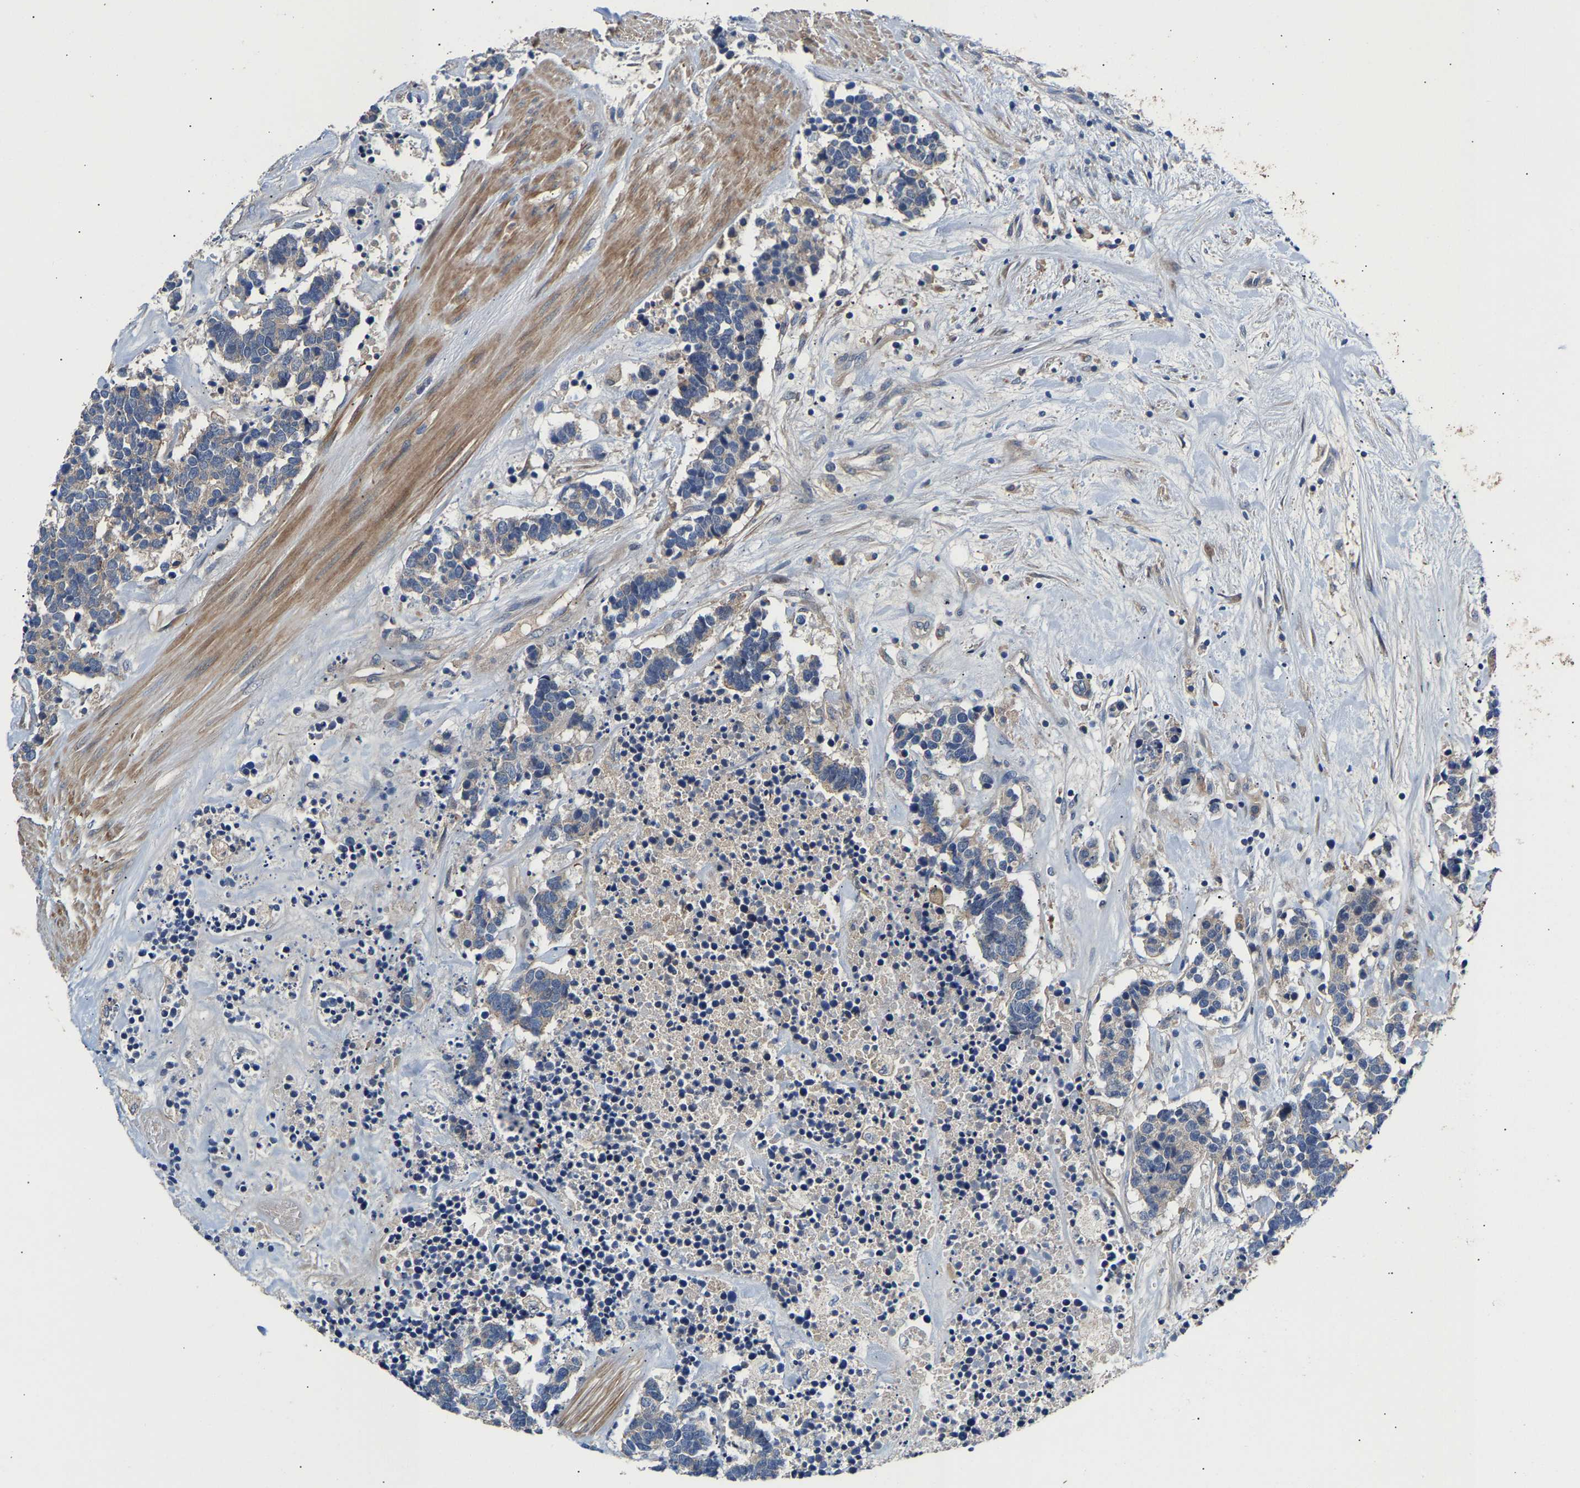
{"staining": {"intensity": "negative", "quantity": "none", "location": "none"}, "tissue": "carcinoid", "cell_type": "Tumor cells", "image_type": "cancer", "snomed": [{"axis": "morphology", "description": "Carcinoma, NOS"}, {"axis": "morphology", "description": "Carcinoid, malignant, NOS"}, {"axis": "topography", "description": "Urinary bladder"}], "caption": "Carcinoid was stained to show a protein in brown. There is no significant expression in tumor cells.", "gene": "KASH5", "patient": {"sex": "male", "age": 57}}